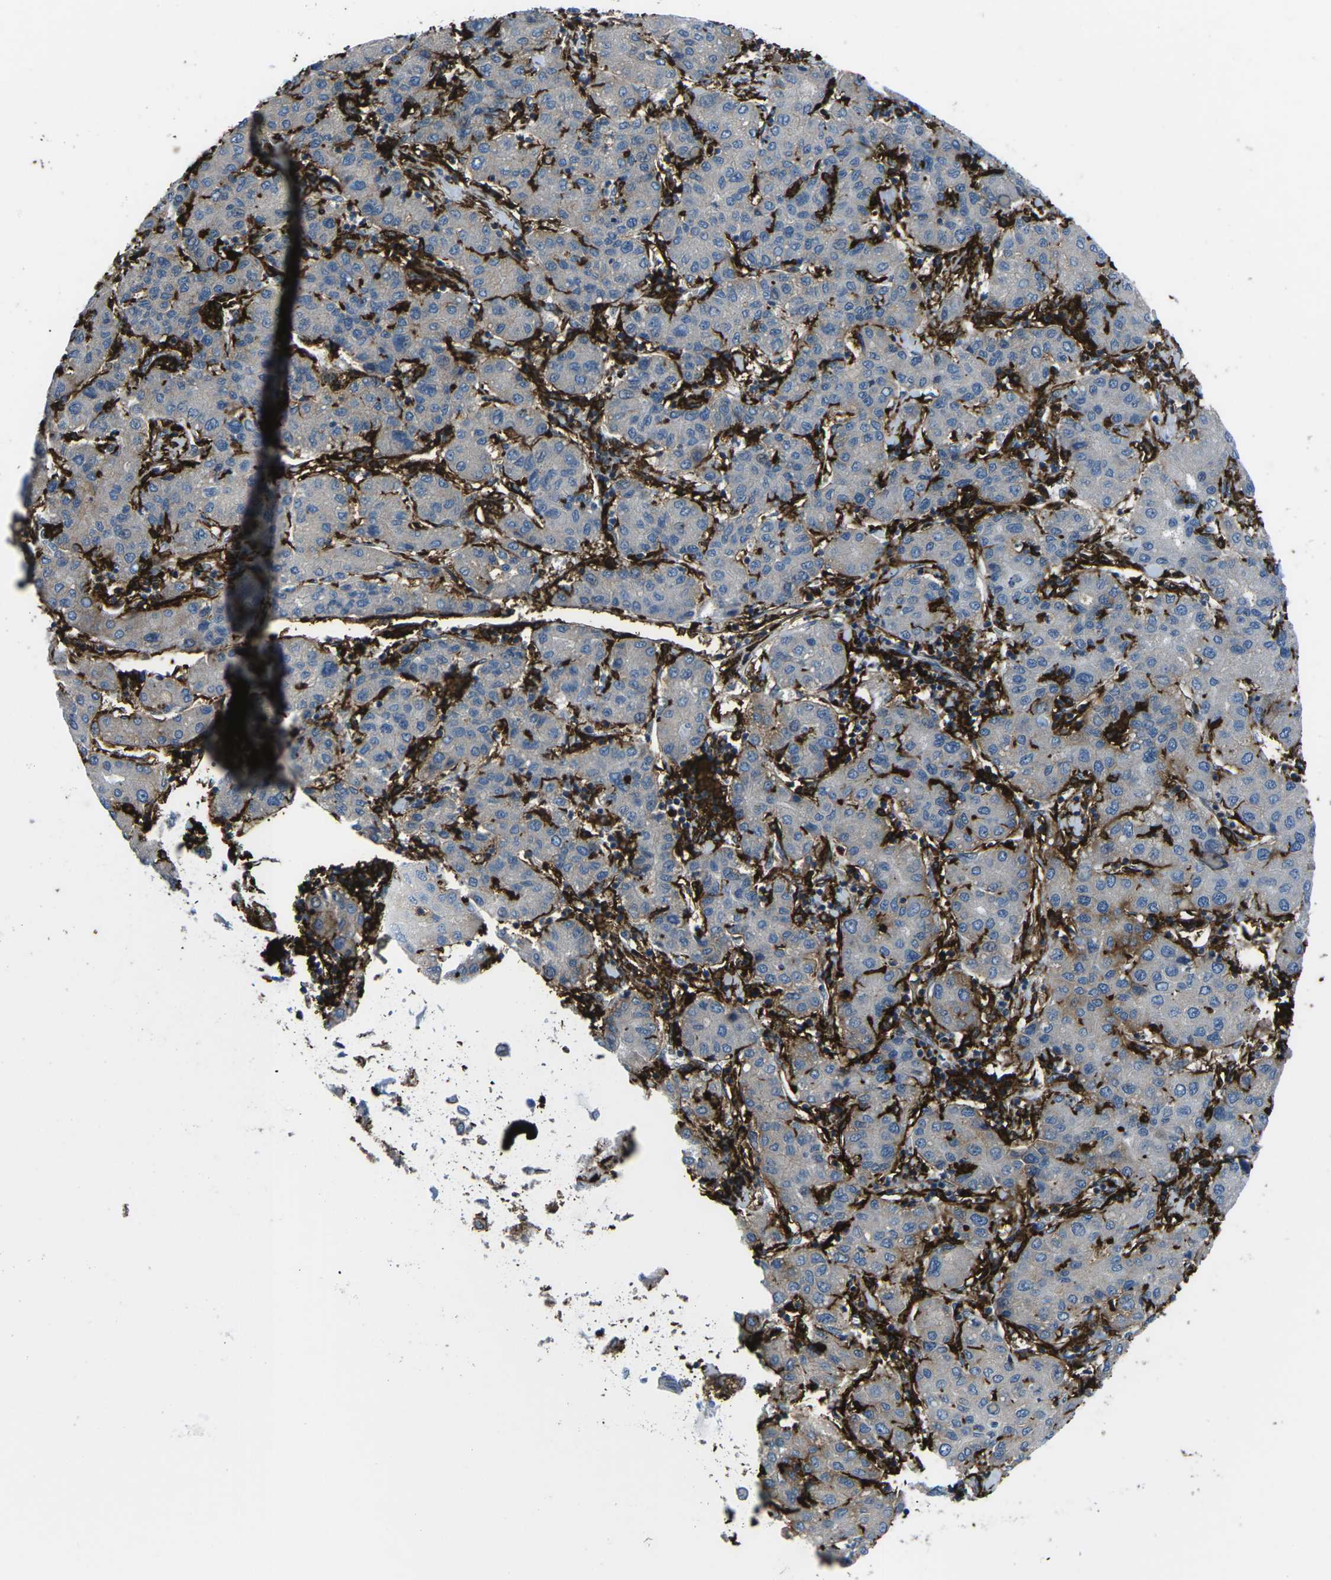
{"staining": {"intensity": "negative", "quantity": "none", "location": "none"}, "tissue": "liver cancer", "cell_type": "Tumor cells", "image_type": "cancer", "snomed": [{"axis": "morphology", "description": "Carcinoma, Hepatocellular, NOS"}, {"axis": "topography", "description": "Liver"}], "caption": "An image of human liver cancer is negative for staining in tumor cells.", "gene": "PTPN1", "patient": {"sex": "male", "age": 65}}